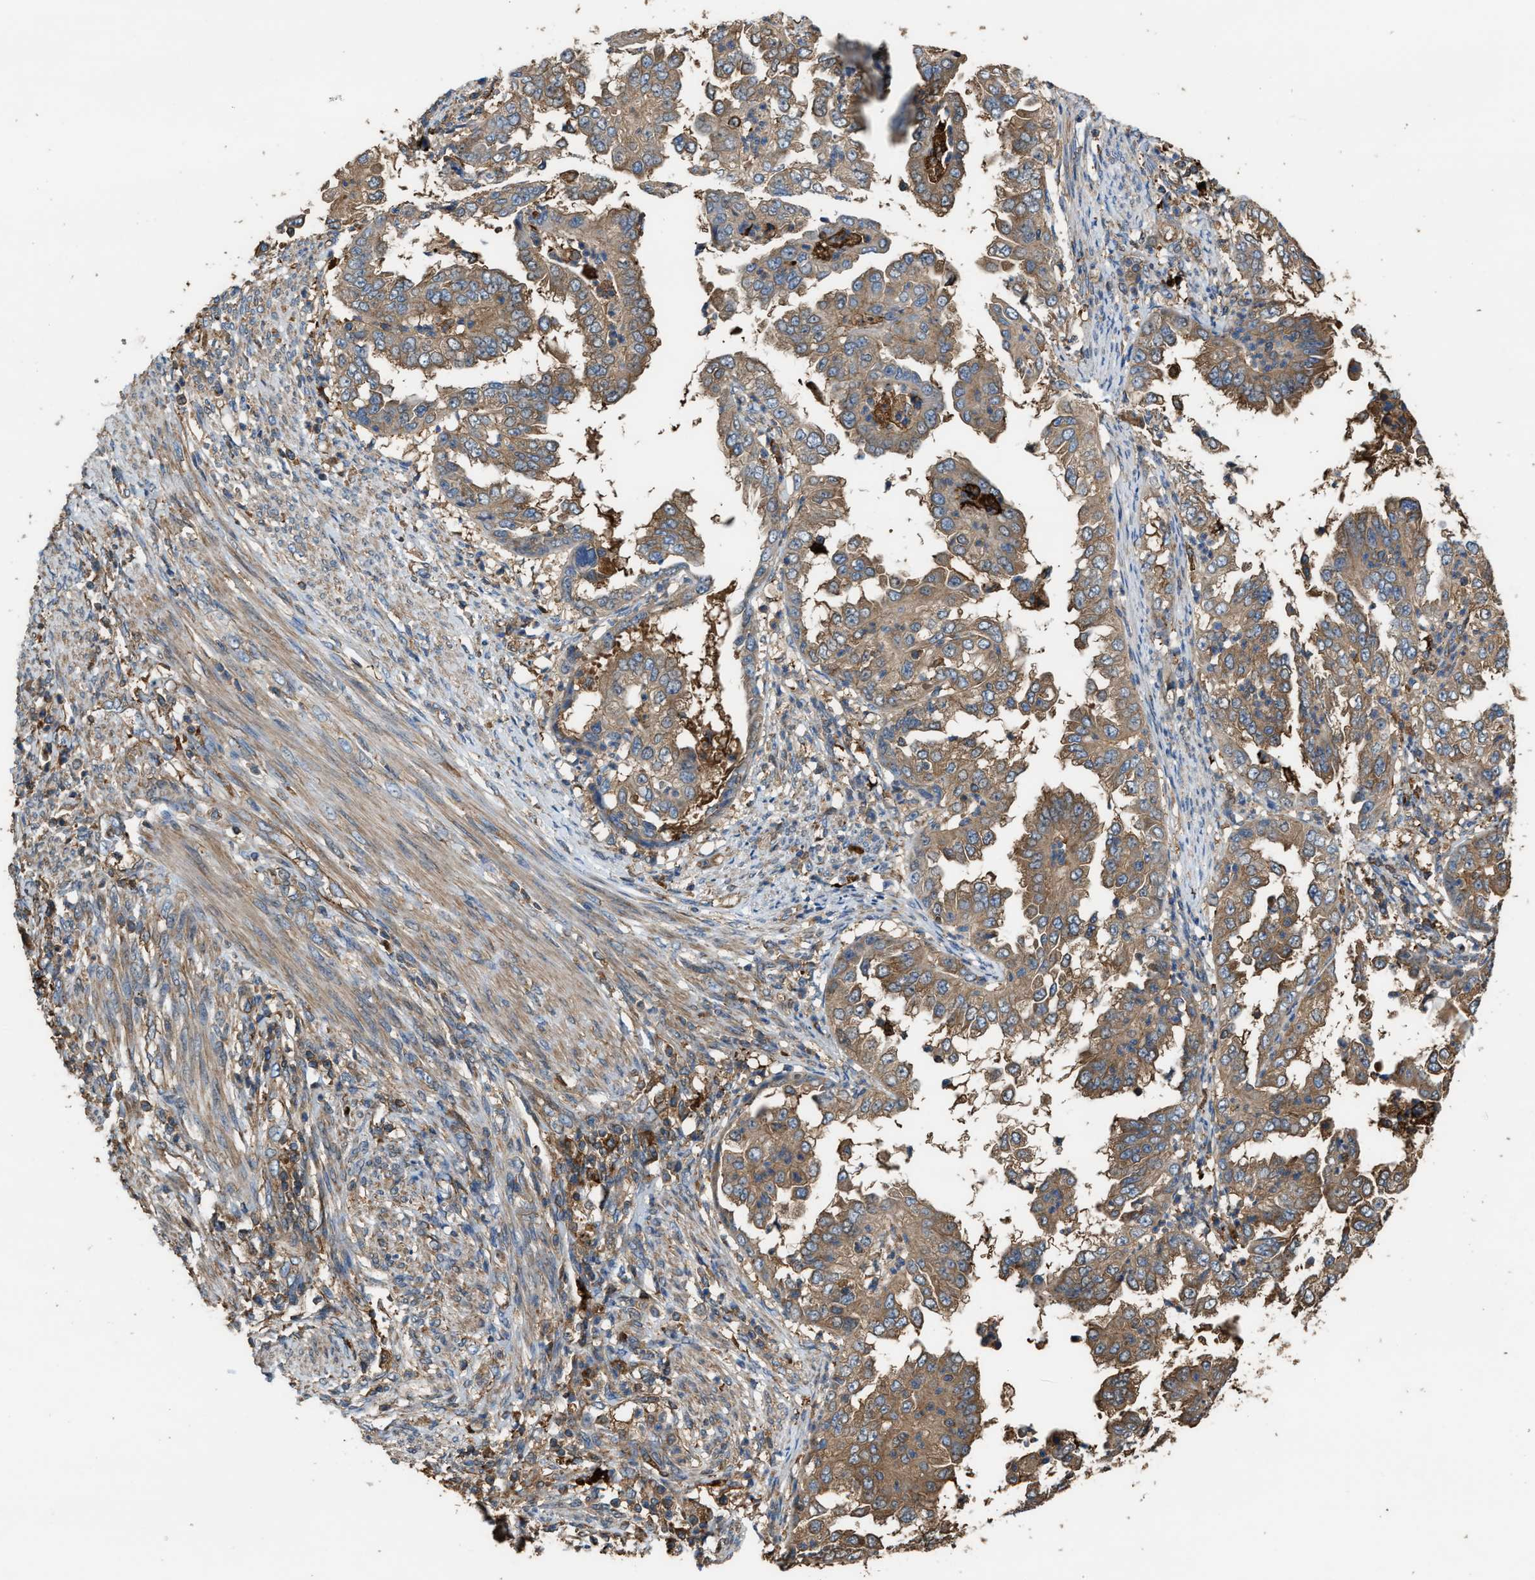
{"staining": {"intensity": "moderate", "quantity": ">75%", "location": "cytoplasmic/membranous"}, "tissue": "endometrial cancer", "cell_type": "Tumor cells", "image_type": "cancer", "snomed": [{"axis": "morphology", "description": "Adenocarcinoma, NOS"}, {"axis": "topography", "description": "Endometrium"}], "caption": "Human adenocarcinoma (endometrial) stained with a brown dye displays moderate cytoplasmic/membranous positive staining in approximately >75% of tumor cells.", "gene": "ATIC", "patient": {"sex": "female", "age": 85}}